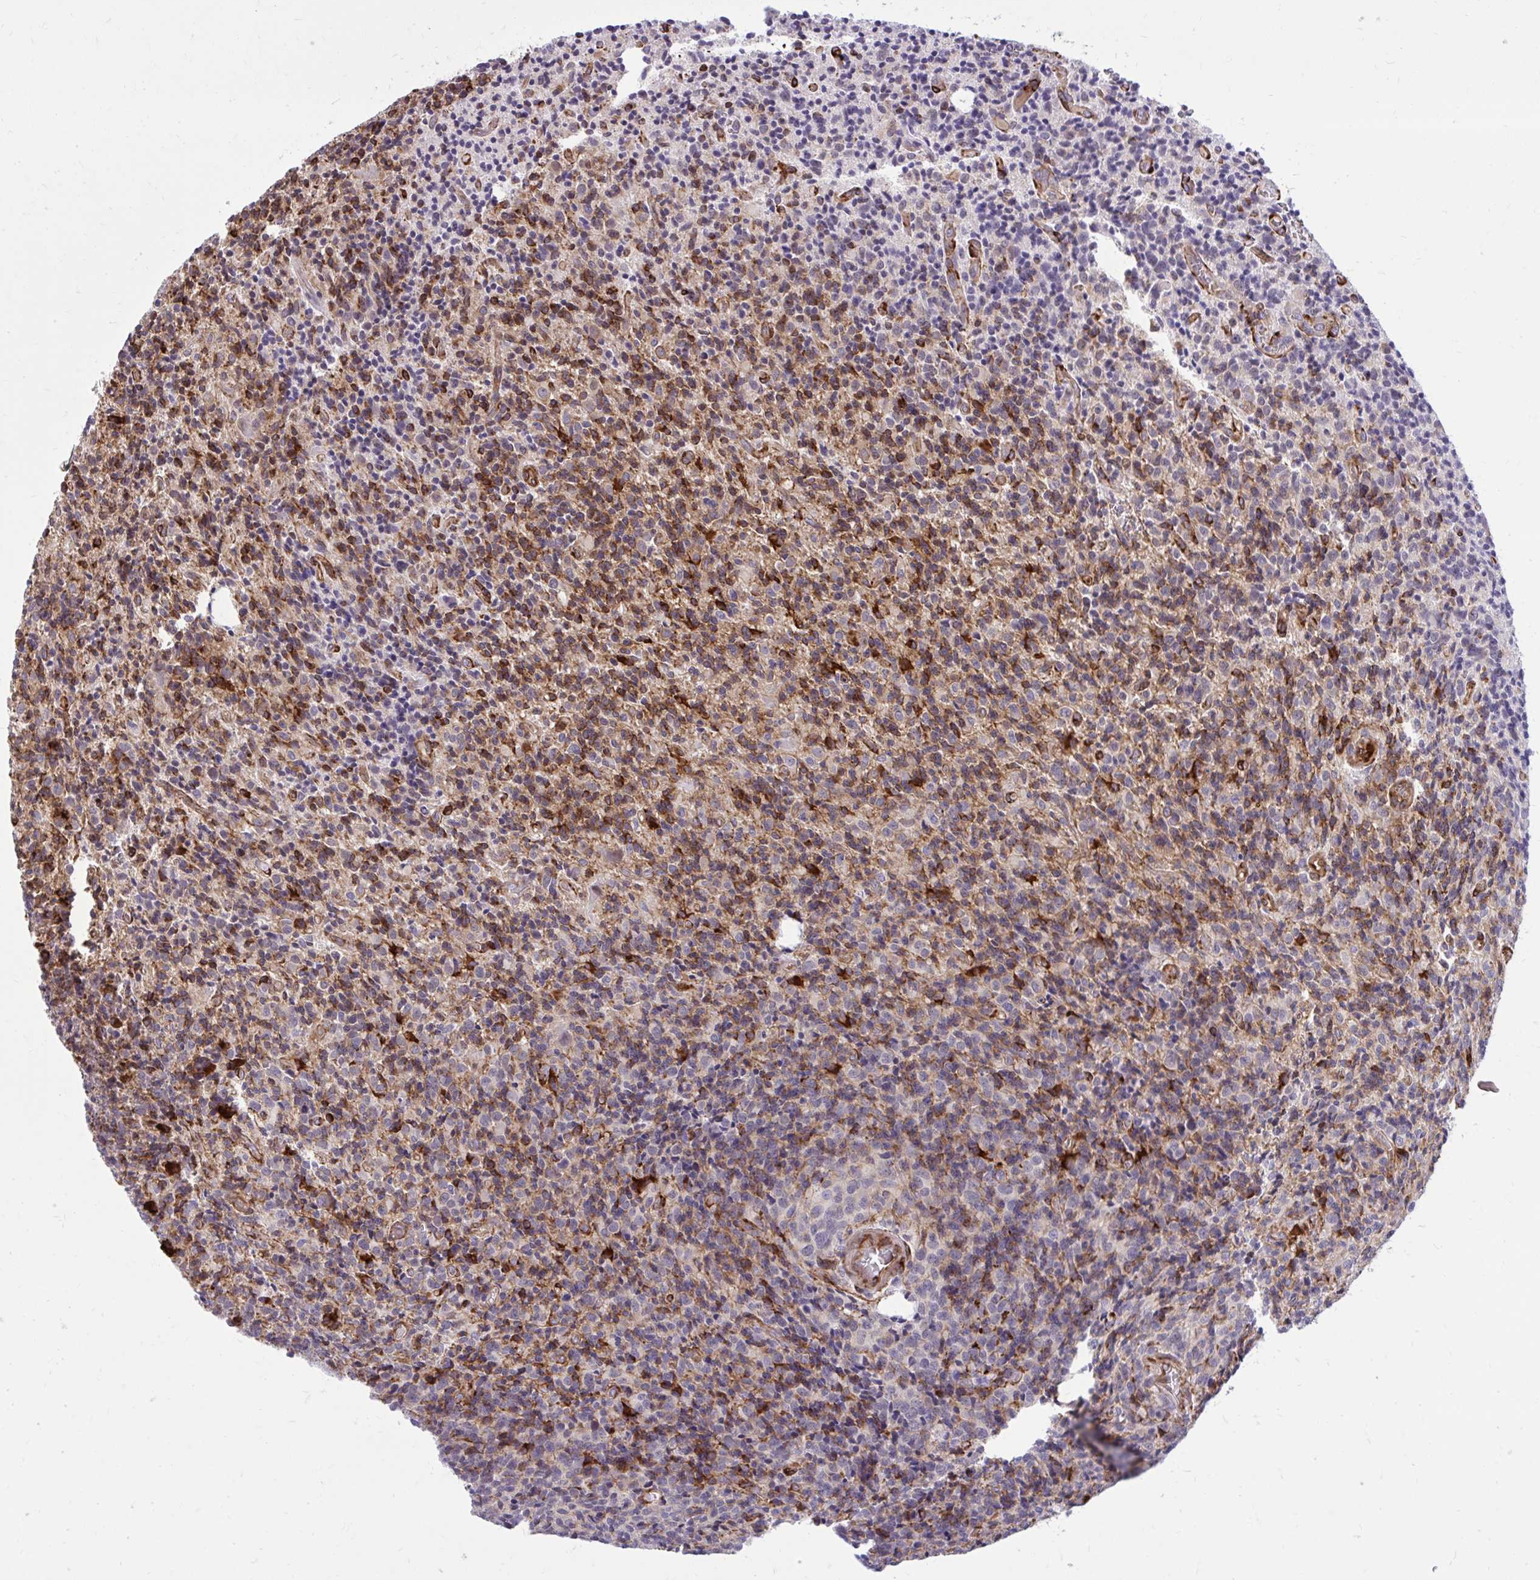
{"staining": {"intensity": "moderate", "quantity": "25%-75%", "location": "cytoplasmic/membranous"}, "tissue": "glioma", "cell_type": "Tumor cells", "image_type": "cancer", "snomed": [{"axis": "morphology", "description": "Glioma, malignant, High grade"}, {"axis": "topography", "description": "Brain"}], "caption": "An IHC image of tumor tissue is shown. Protein staining in brown highlights moderate cytoplasmic/membranous positivity in high-grade glioma (malignant) within tumor cells. The protein is stained brown, and the nuclei are stained in blue (DAB IHC with brightfield microscopy, high magnification).", "gene": "BEND5", "patient": {"sex": "male", "age": 76}}